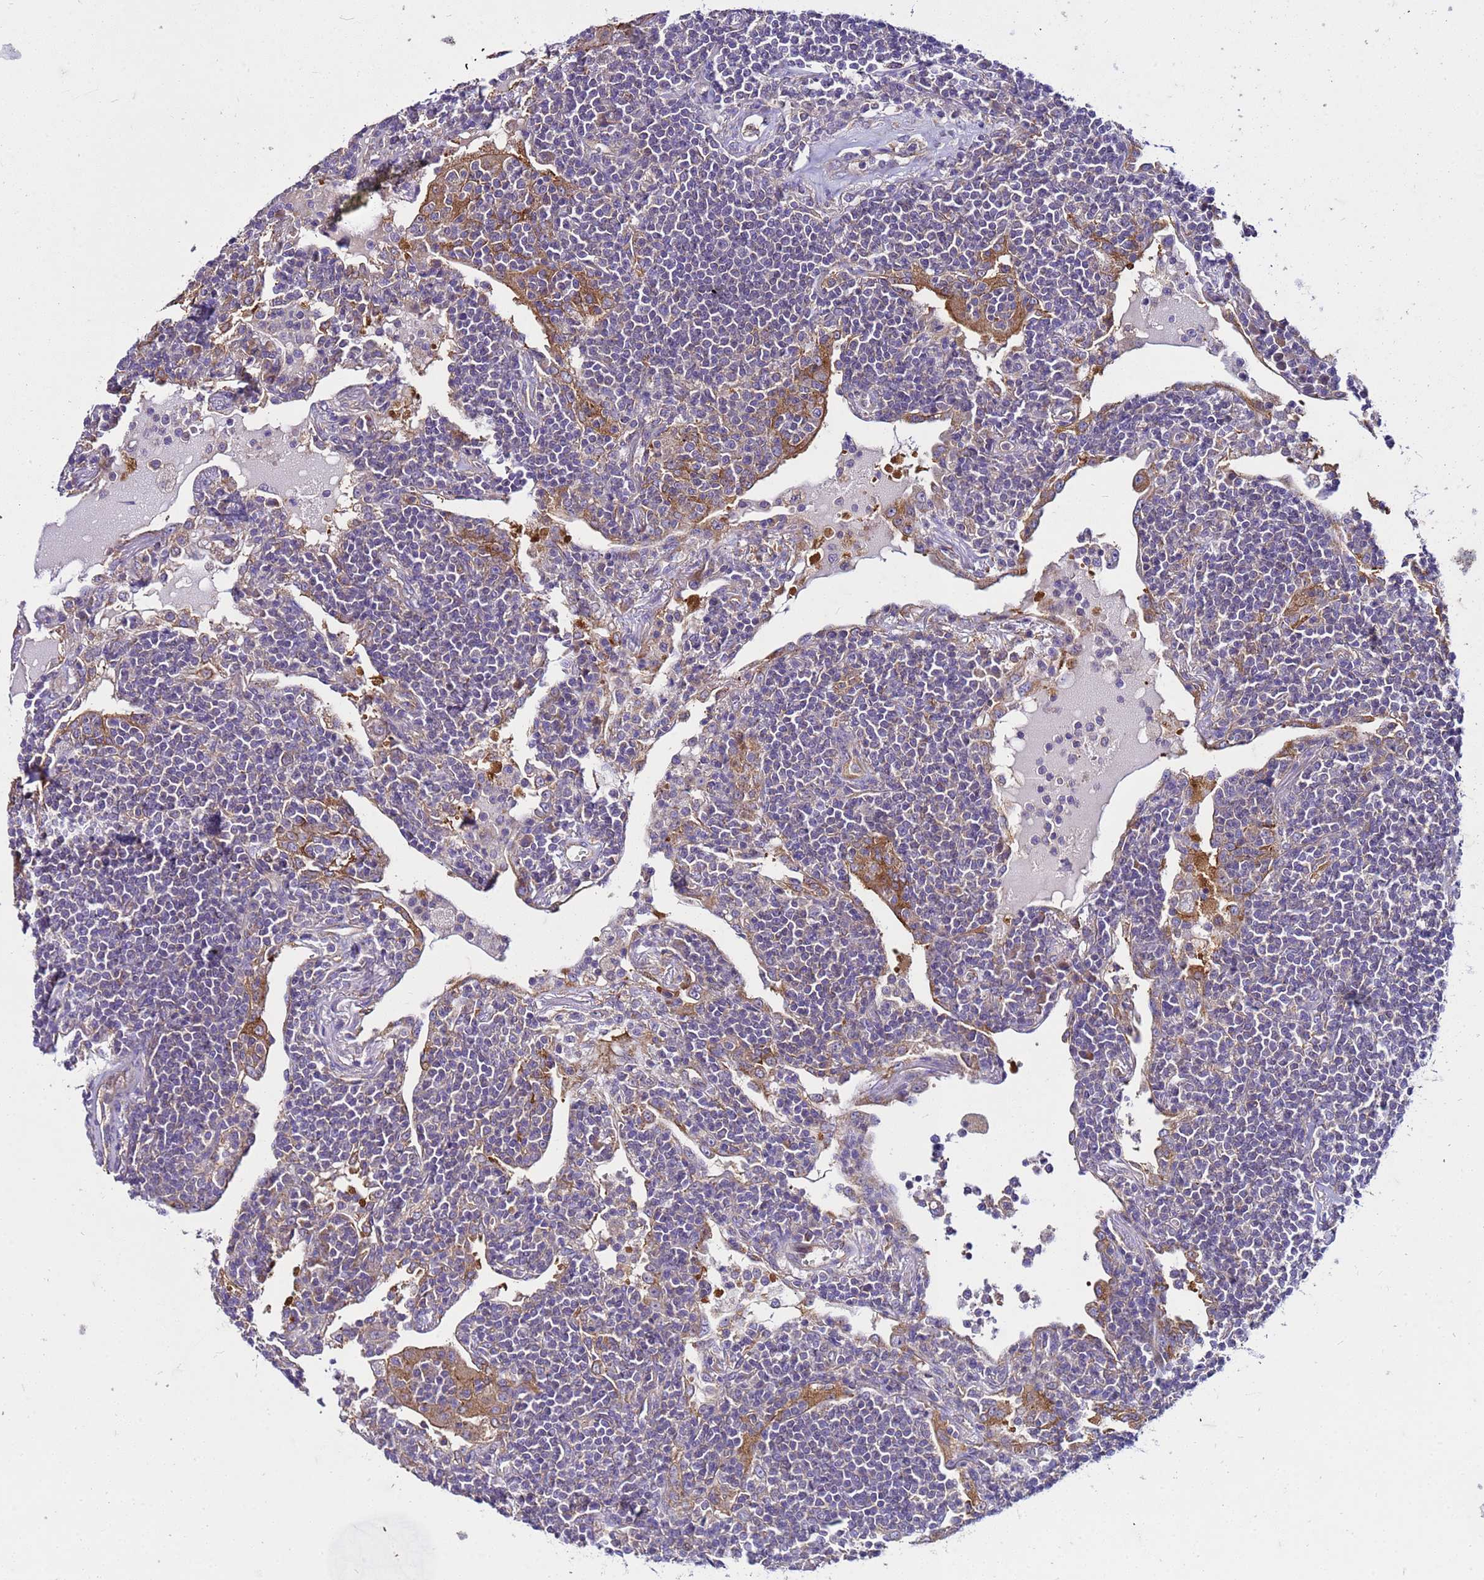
{"staining": {"intensity": "negative", "quantity": "none", "location": "none"}, "tissue": "lymphoma", "cell_type": "Tumor cells", "image_type": "cancer", "snomed": [{"axis": "morphology", "description": "Malignant lymphoma, non-Hodgkin's type, Low grade"}, {"axis": "topography", "description": "Lung"}], "caption": "IHC micrograph of neoplastic tissue: human low-grade malignant lymphoma, non-Hodgkin's type stained with DAB exhibits no significant protein staining in tumor cells.", "gene": "PKD1", "patient": {"sex": "female", "age": 71}}